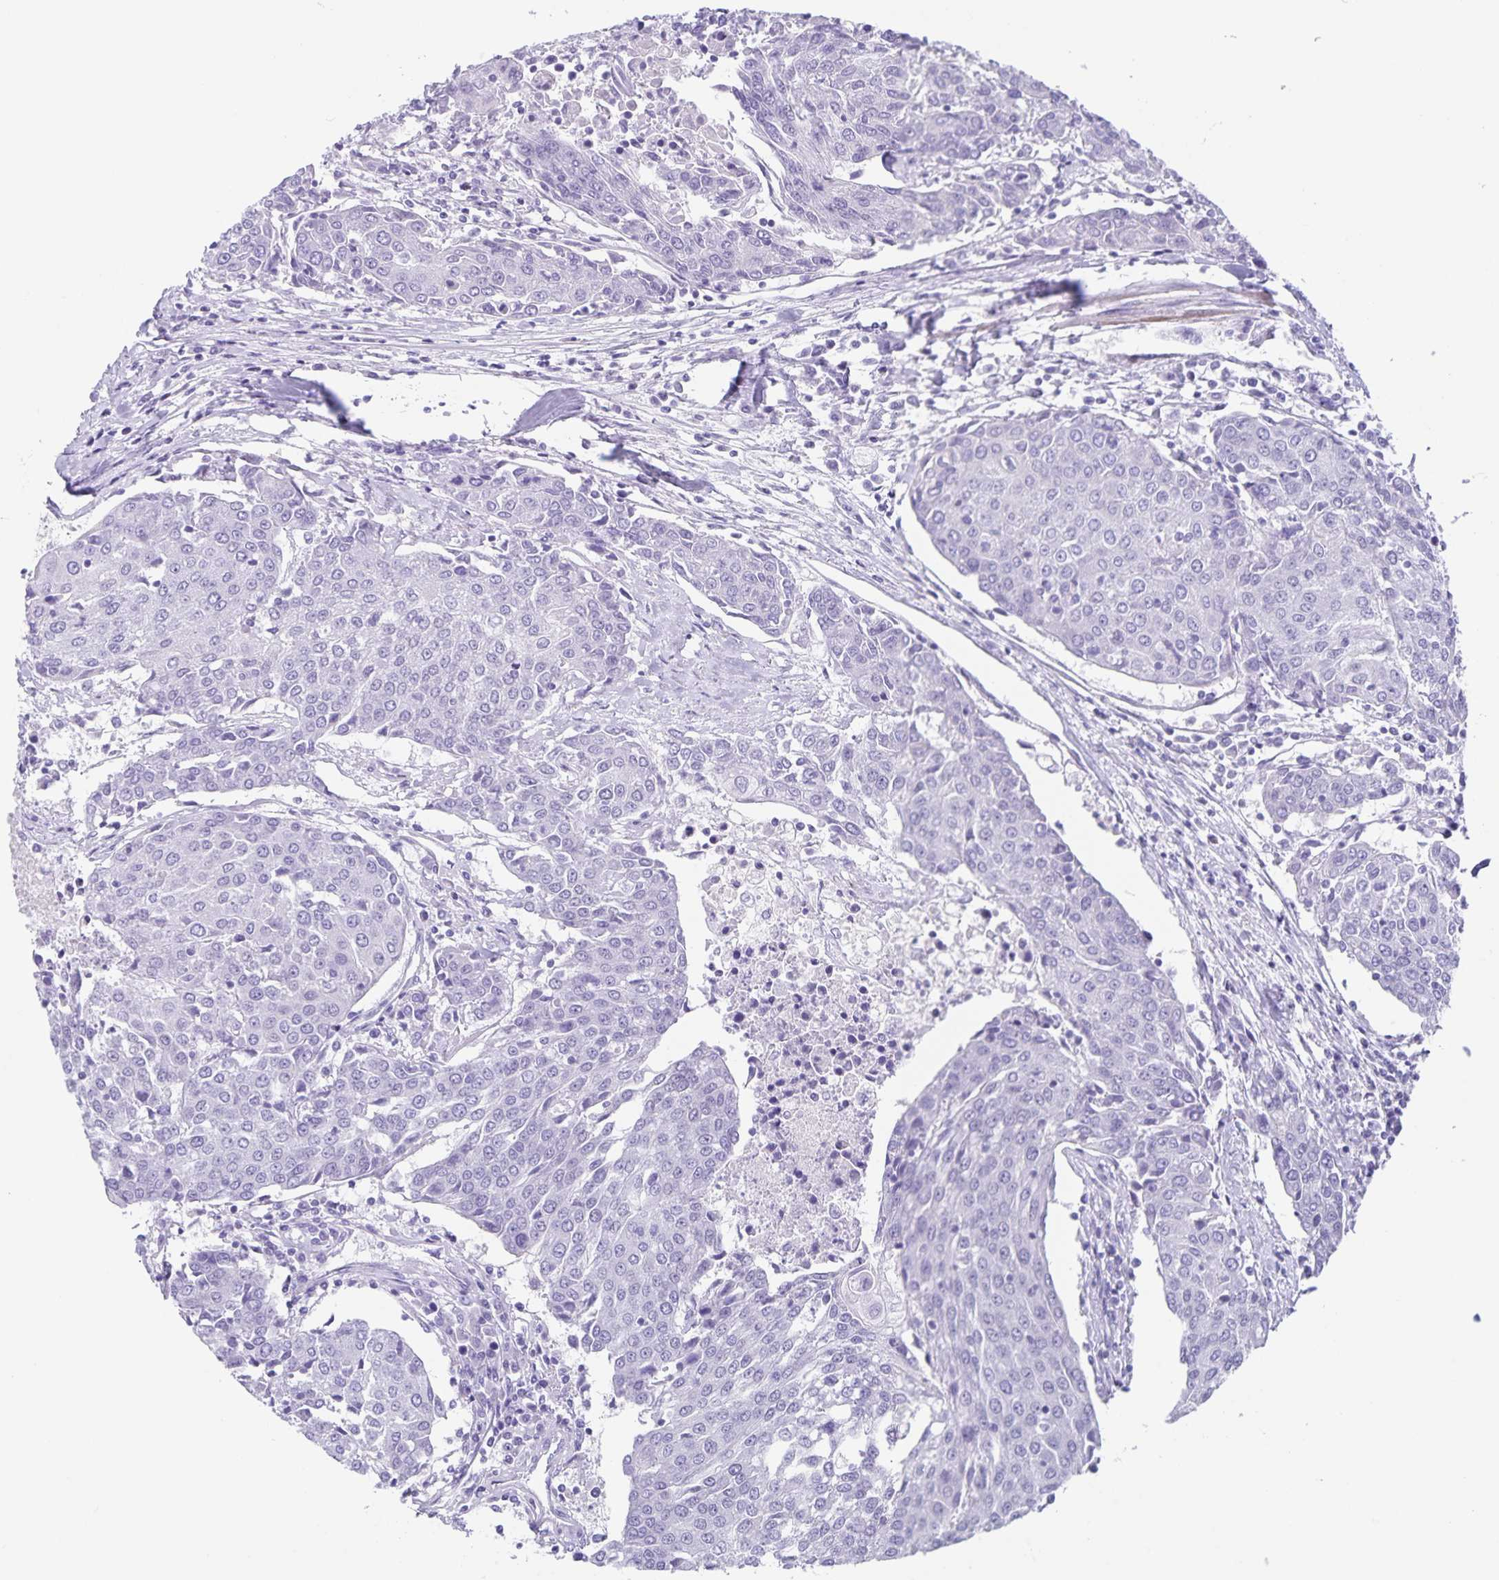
{"staining": {"intensity": "negative", "quantity": "none", "location": "none"}, "tissue": "urothelial cancer", "cell_type": "Tumor cells", "image_type": "cancer", "snomed": [{"axis": "morphology", "description": "Urothelial carcinoma, High grade"}, {"axis": "topography", "description": "Urinary bladder"}], "caption": "Immunohistochemistry of high-grade urothelial carcinoma displays no staining in tumor cells.", "gene": "C11orf42", "patient": {"sex": "female", "age": 85}}